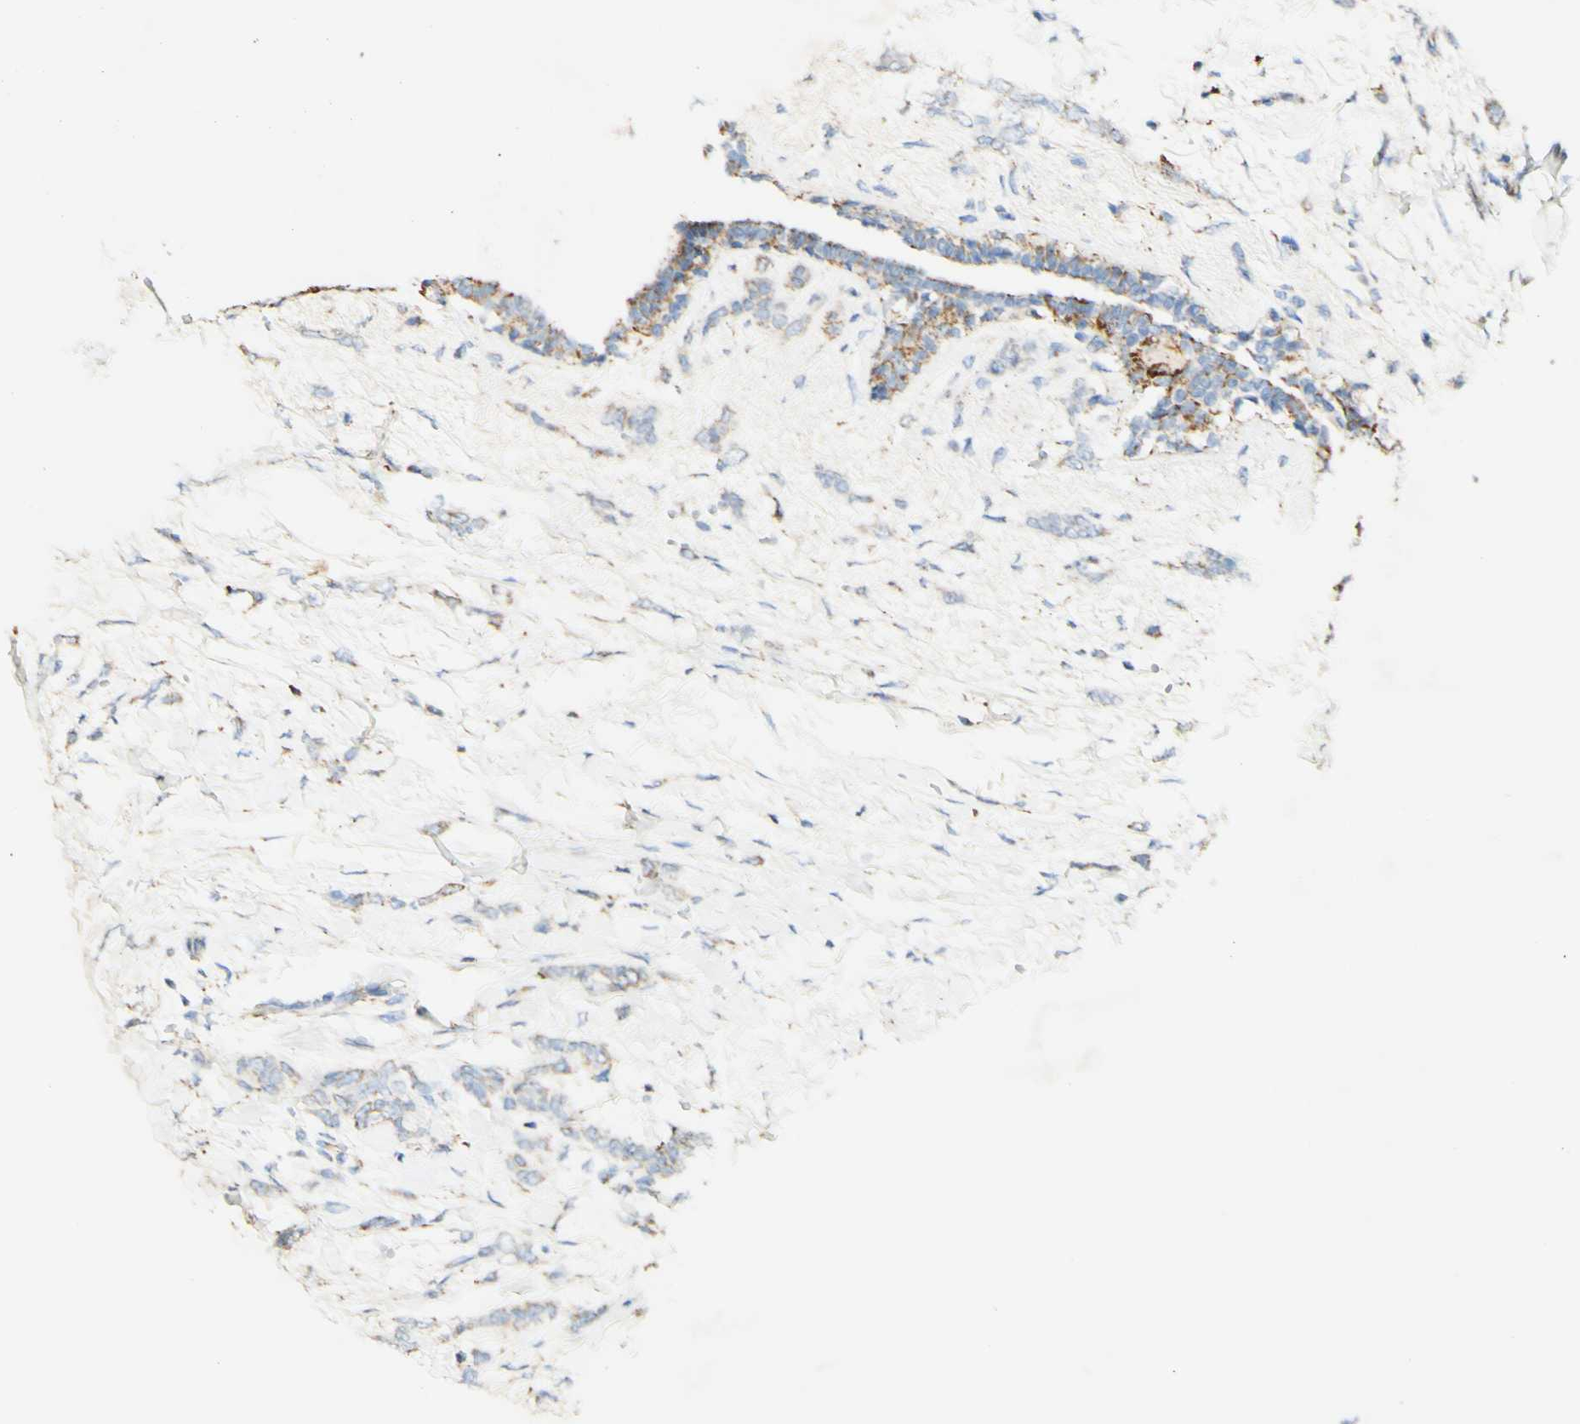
{"staining": {"intensity": "weak", "quantity": "<25%", "location": "cytoplasmic/membranous"}, "tissue": "breast cancer", "cell_type": "Tumor cells", "image_type": "cancer", "snomed": [{"axis": "morphology", "description": "Lobular carcinoma, in situ"}, {"axis": "morphology", "description": "Lobular carcinoma"}, {"axis": "topography", "description": "Breast"}], "caption": "This is an immunohistochemistry (IHC) histopathology image of human breast cancer. There is no expression in tumor cells.", "gene": "OXCT1", "patient": {"sex": "female", "age": 41}}